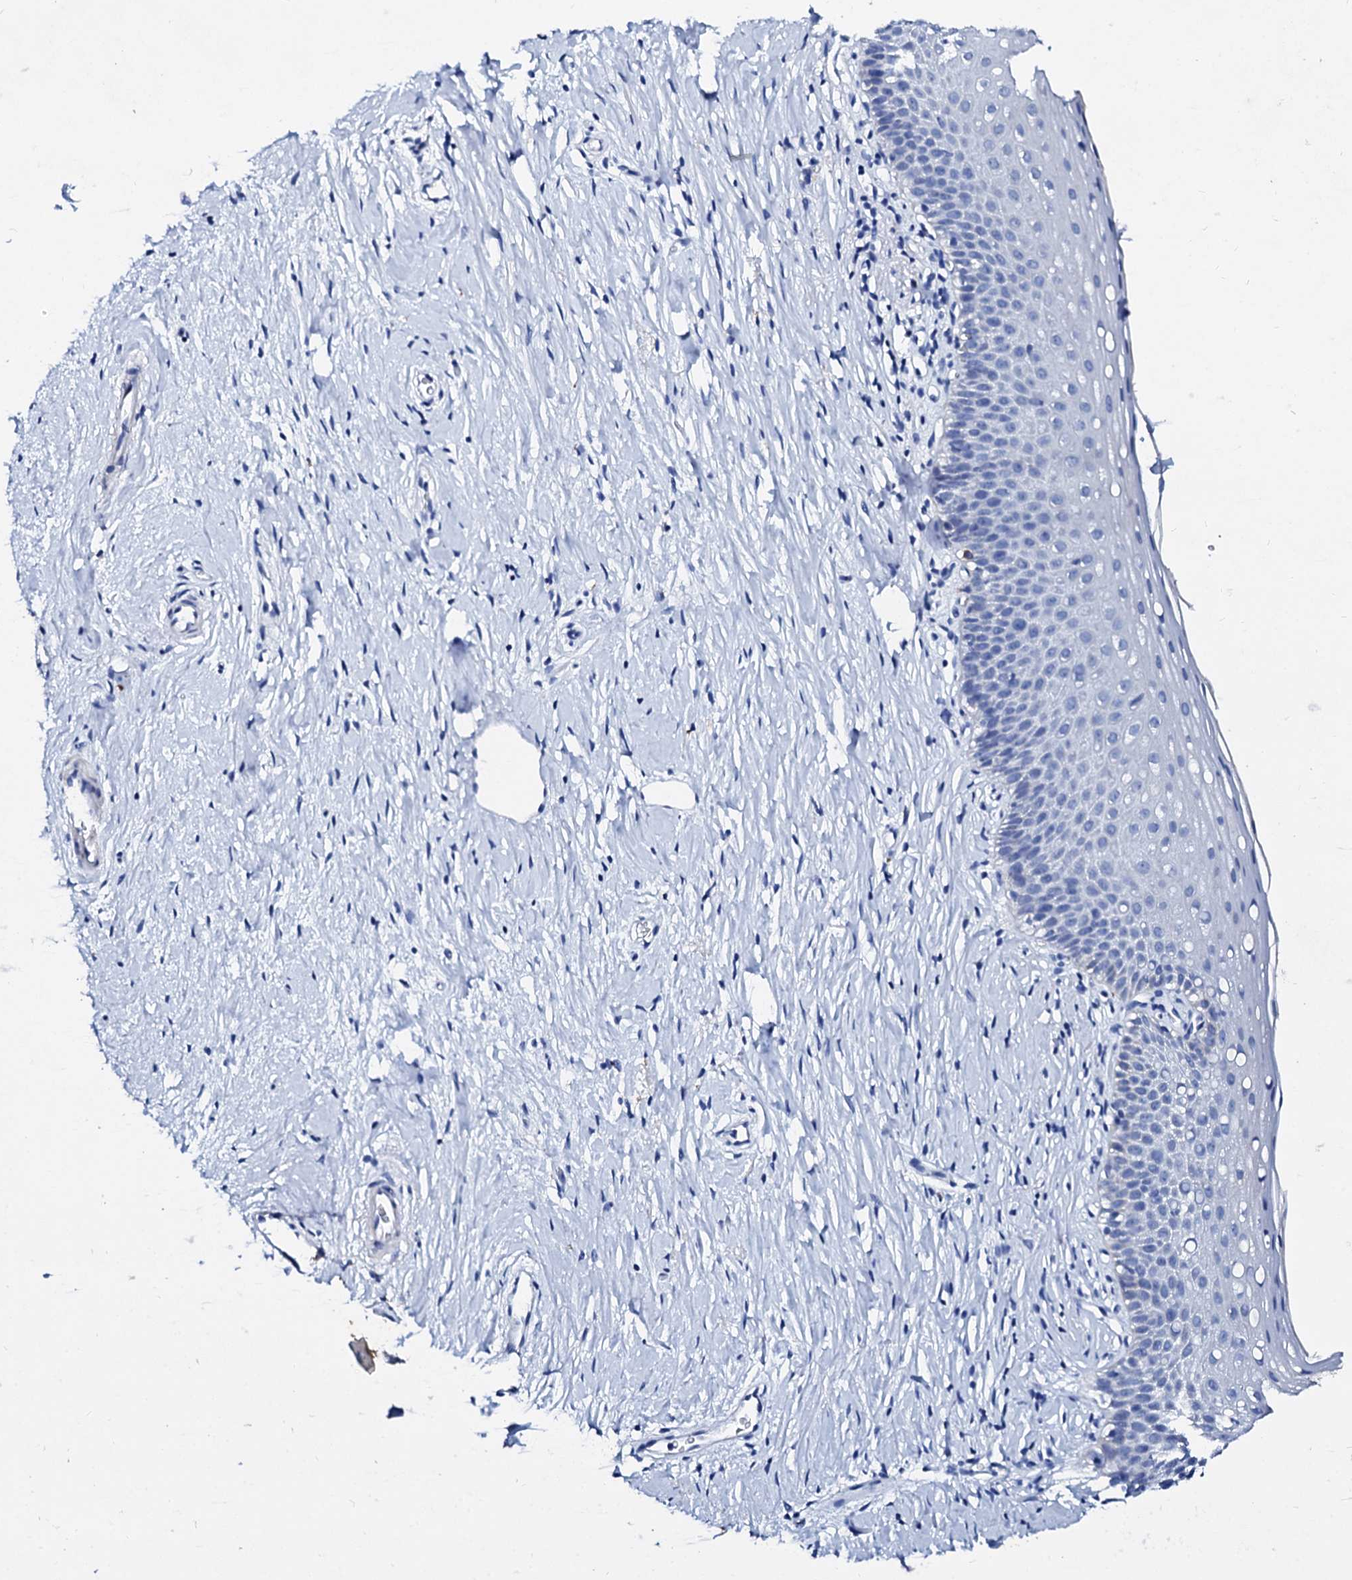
{"staining": {"intensity": "moderate", "quantity": "25%-75%", "location": "cytoplasmic/membranous"}, "tissue": "cervix", "cell_type": "Glandular cells", "image_type": "normal", "snomed": [{"axis": "morphology", "description": "Normal tissue, NOS"}, {"axis": "topography", "description": "Cervix"}], "caption": "IHC photomicrograph of benign cervix: human cervix stained using immunohistochemistry displays medium levels of moderate protein expression localized specifically in the cytoplasmic/membranous of glandular cells, appearing as a cytoplasmic/membranous brown color.", "gene": "GLB1L3", "patient": {"sex": "female", "age": 36}}